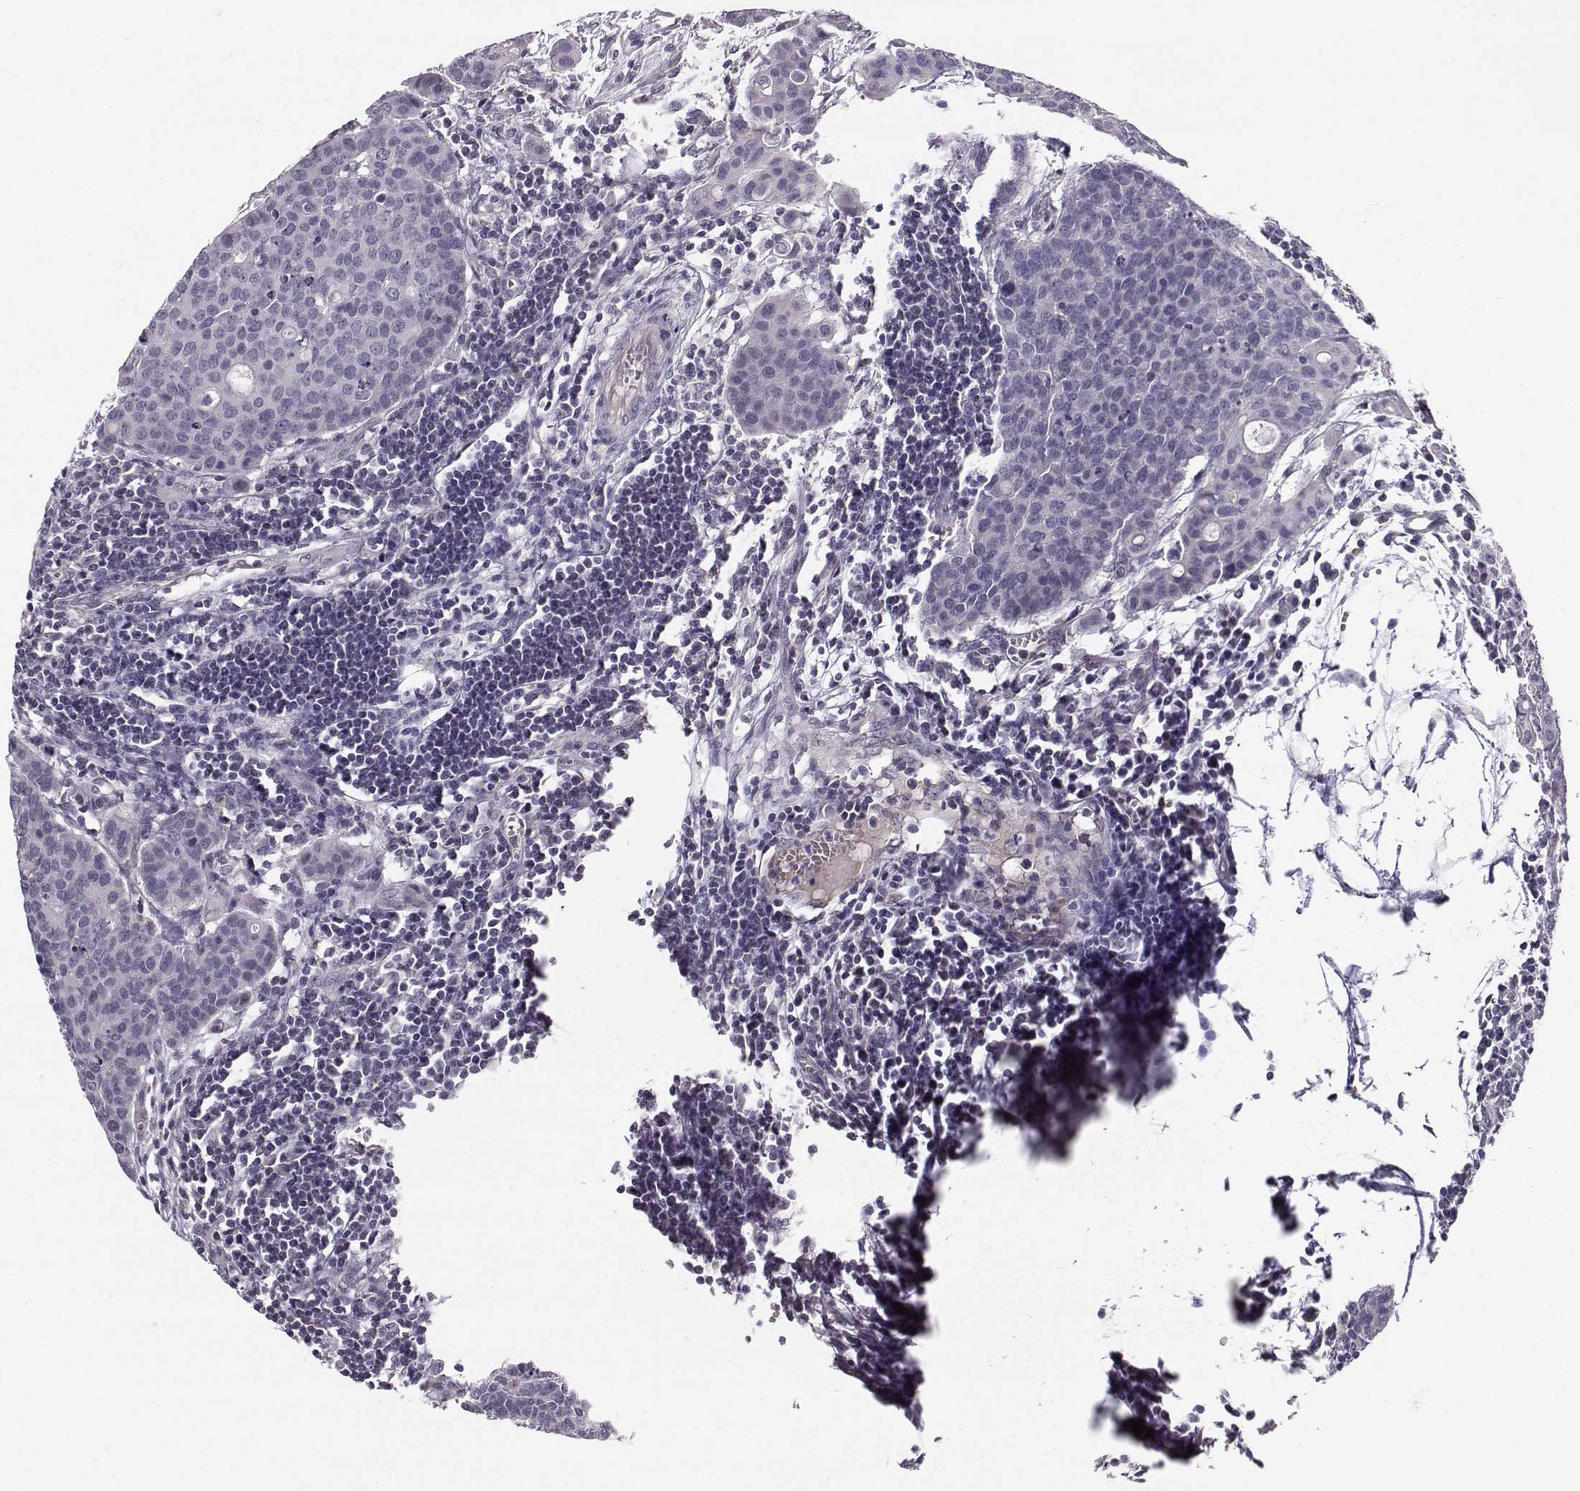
{"staining": {"intensity": "negative", "quantity": "none", "location": "none"}, "tissue": "carcinoid", "cell_type": "Tumor cells", "image_type": "cancer", "snomed": [{"axis": "morphology", "description": "Carcinoid, malignant, NOS"}, {"axis": "topography", "description": "Colon"}], "caption": "Immunohistochemical staining of human carcinoid exhibits no significant expression in tumor cells. The staining was performed using DAB (3,3'-diaminobenzidine) to visualize the protein expression in brown, while the nuclei were stained in blue with hematoxylin (Magnification: 20x).", "gene": "TSPYL5", "patient": {"sex": "male", "age": 81}}